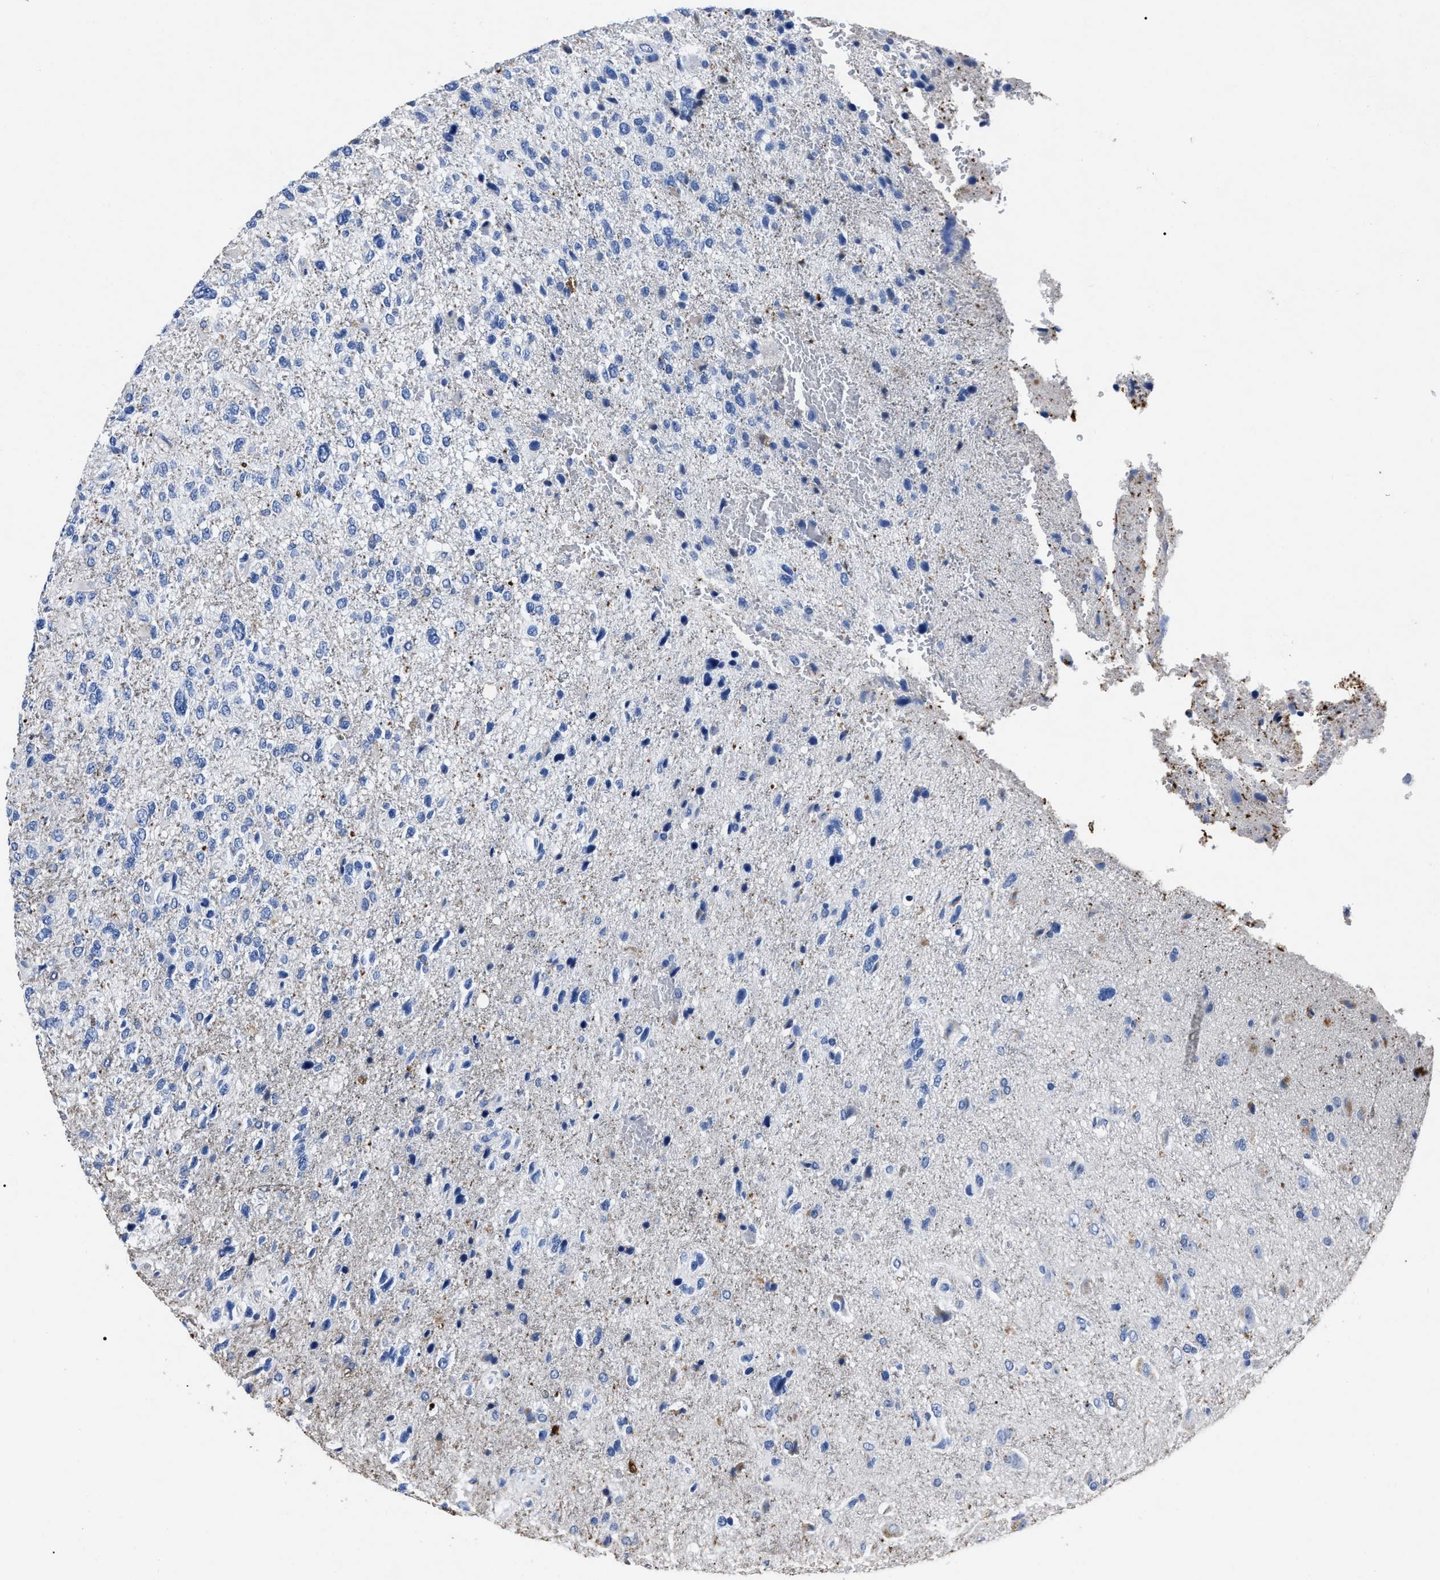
{"staining": {"intensity": "weak", "quantity": "<25%", "location": "cytoplasmic/membranous"}, "tissue": "glioma", "cell_type": "Tumor cells", "image_type": "cancer", "snomed": [{"axis": "morphology", "description": "Glioma, malignant, High grade"}, {"axis": "topography", "description": "Brain"}], "caption": "Protein analysis of glioma reveals no significant positivity in tumor cells.", "gene": "OR10G3", "patient": {"sex": "female", "age": 58}}